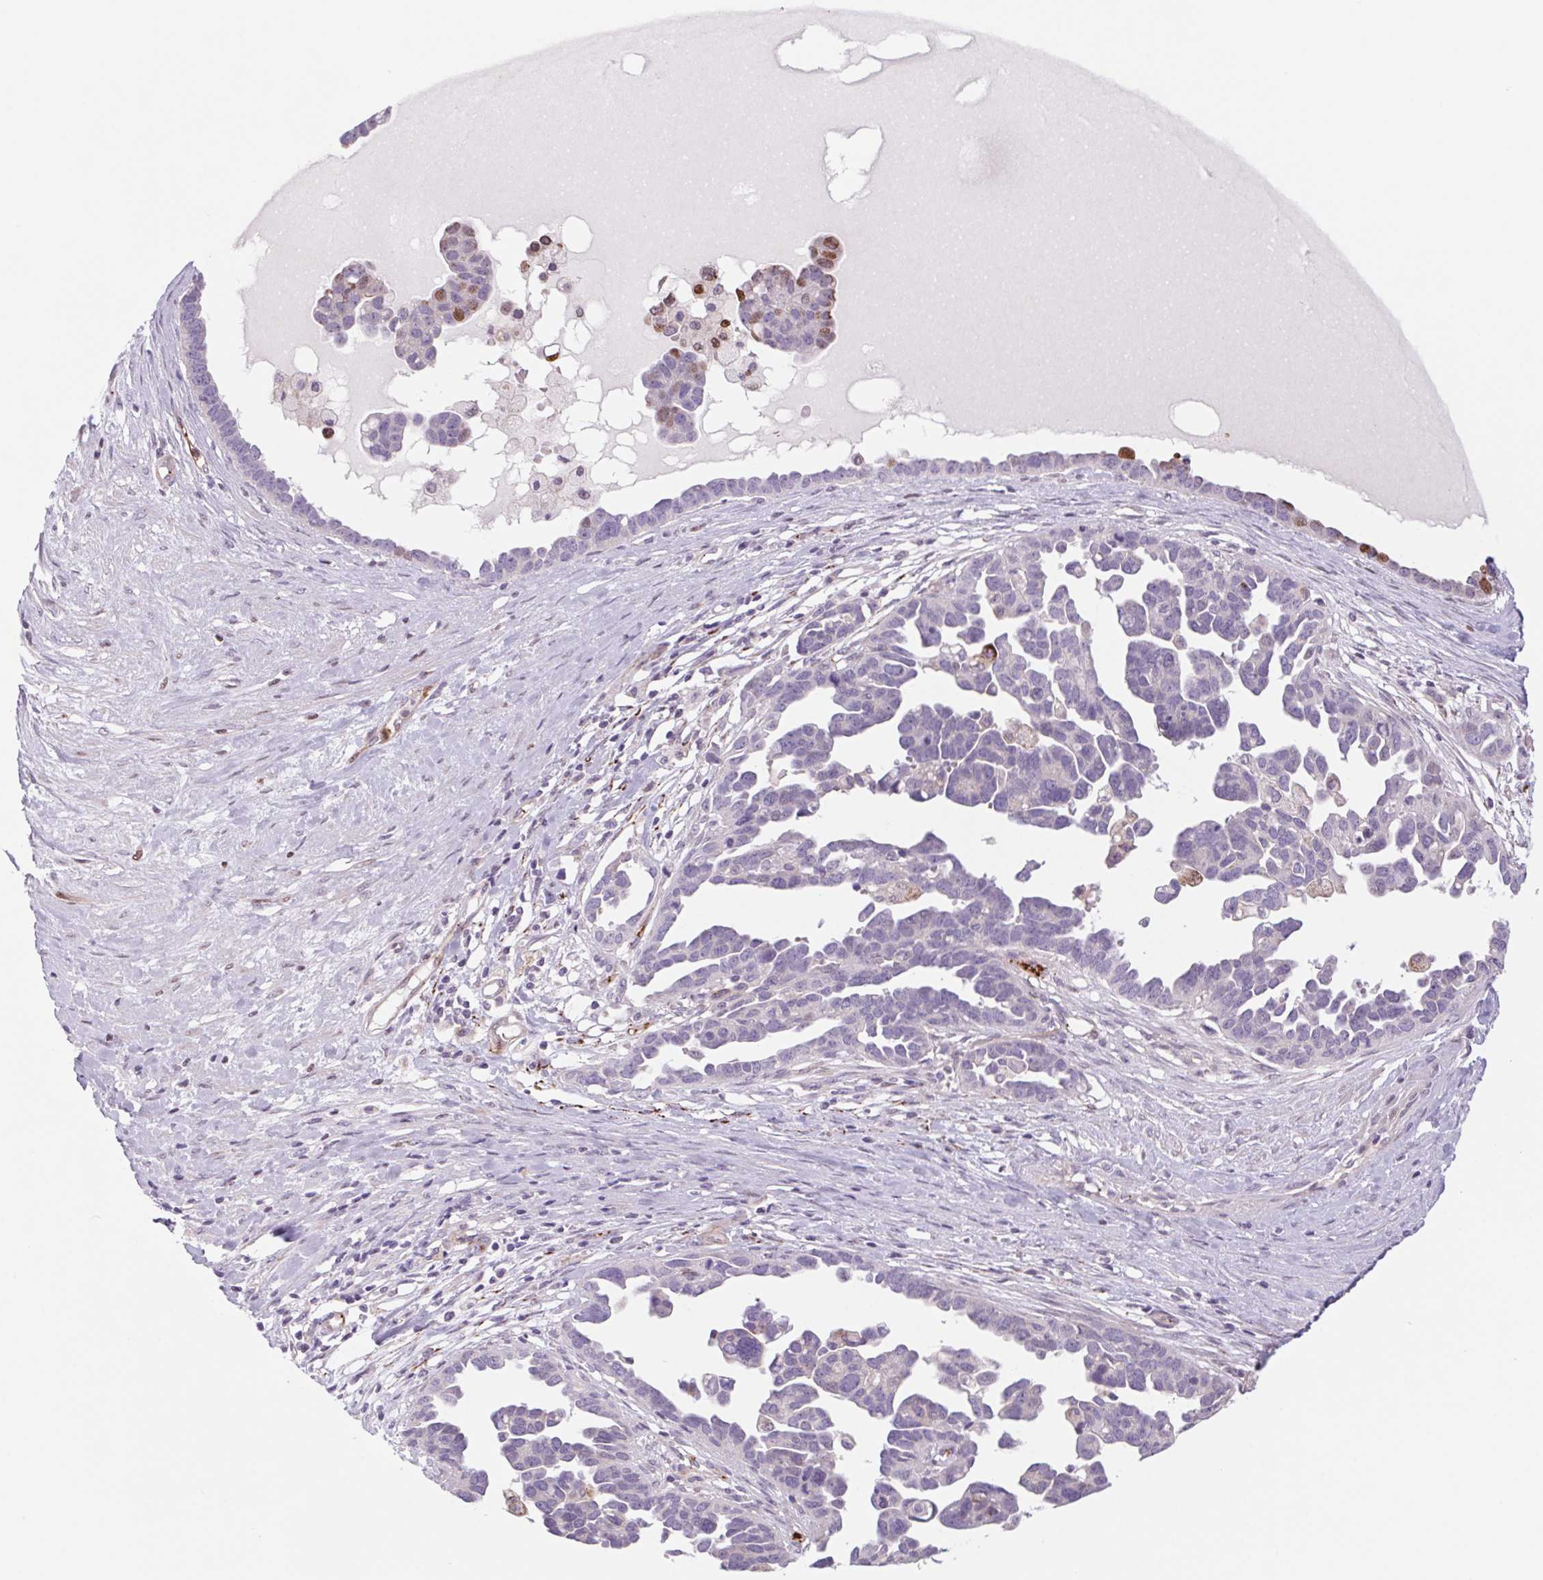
{"staining": {"intensity": "moderate", "quantity": "<25%", "location": "nuclear"}, "tissue": "ovarian cancer", "cell_type": "Tumor cells", "image_type": "cancer", "snomed": [{"axis": "morphology", "description": "Cystadenocarcinoma, serous, NOS"}, {"axis": "topography", "description": "Ovary"}], "caption": "Immunohistochemical staining of human serous cystadenocarcinoma (ovarian) displays low levels of moderate nuclear protein staining in approximately <25% of tumor cells.", "gene": "MS4A13", "patient": {"sex": "female", "age": 54}}